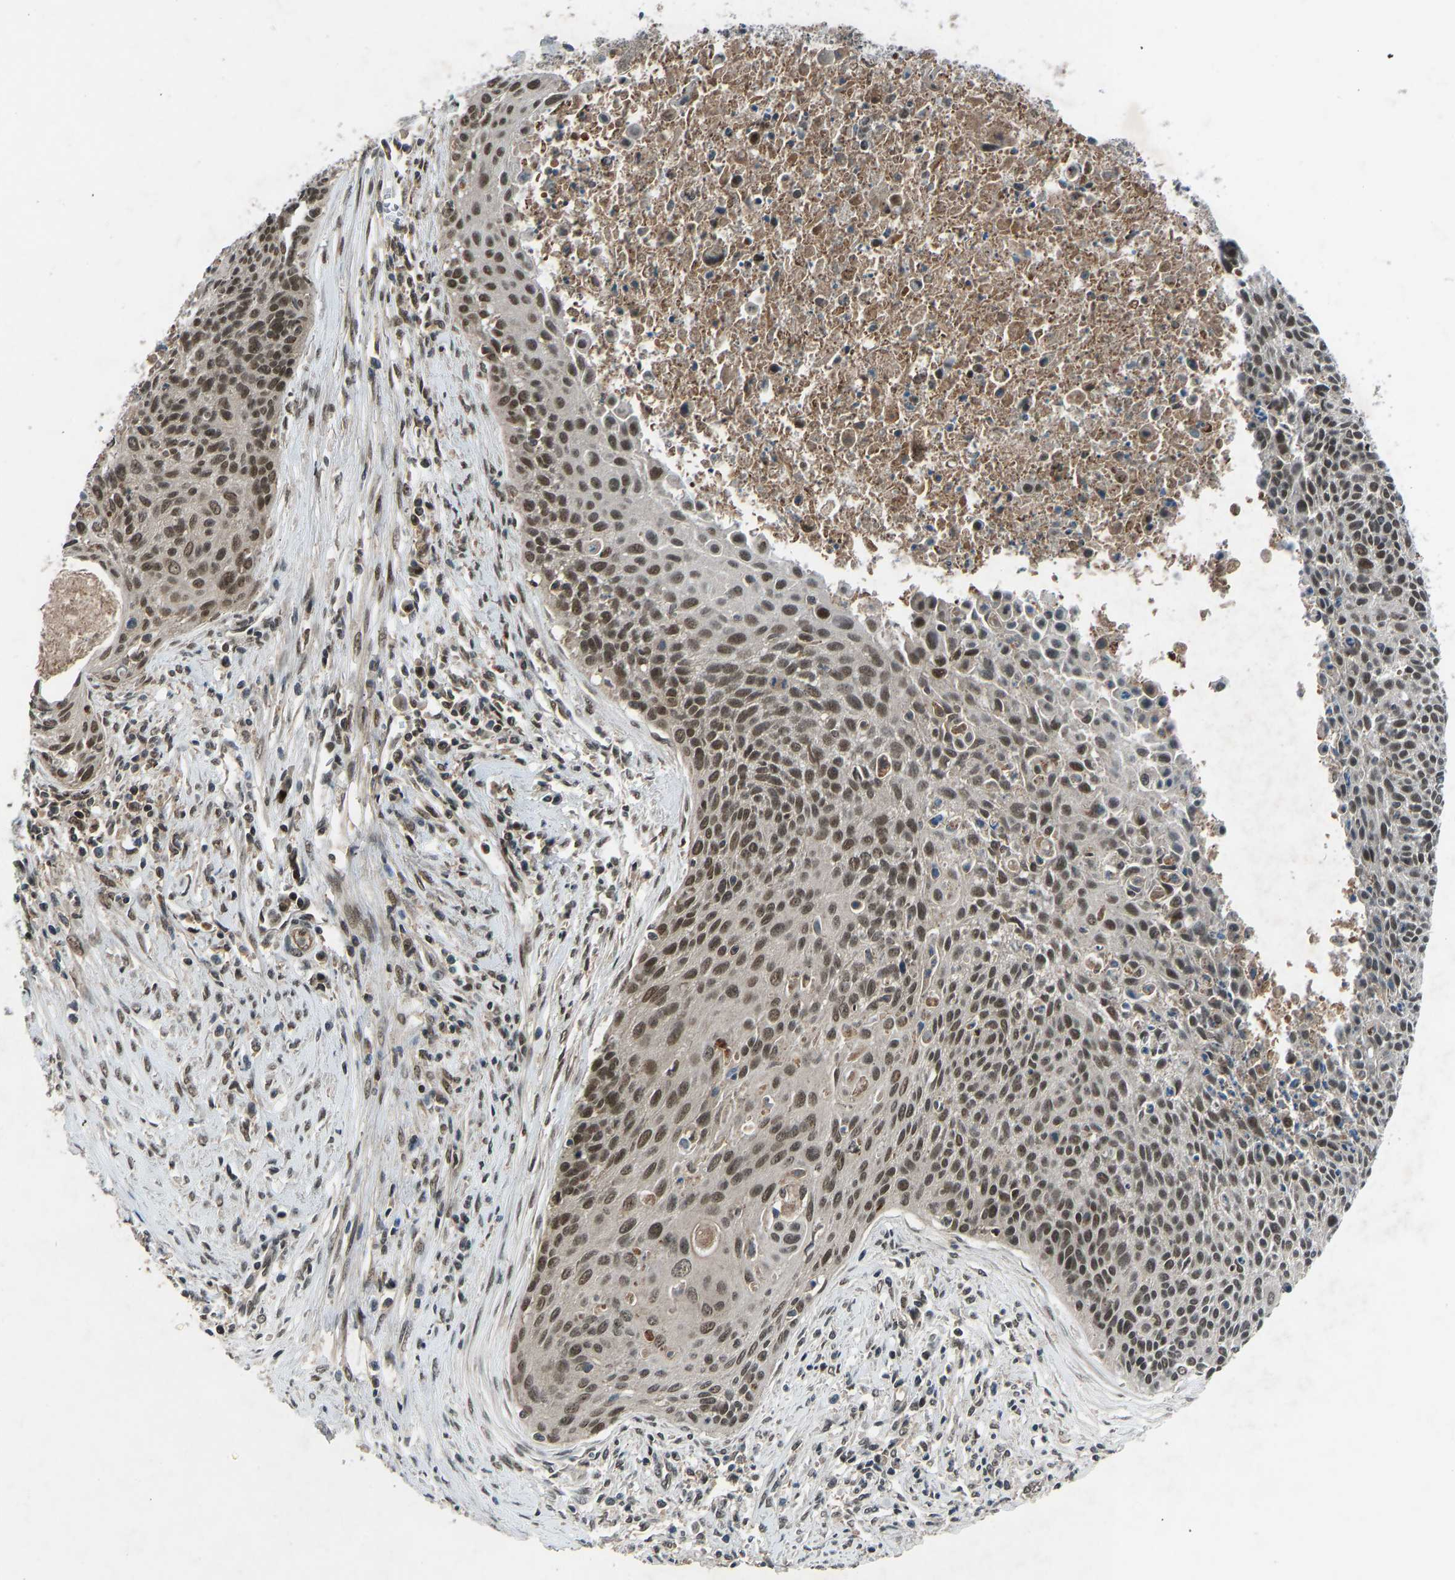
{"staining": {"intensity": "moderate", "quantity": ">75%", "location": "nuclear"}, "tissue": "cervical cancer", "cell_type": "Tumor cells", "image_type": "cancer", "snomed": [{"axis": "morphology", "description": "Squamous cell carcinoma, NOS"}, {"axis": "topography", "description": "Cervix"}], "caption": "Cervical cancer tissue reveals moderate nuclear staining in about >75% of tumor cells (DAB = brown stain, brightfield microscopy at high magnification).", "gene": "SLC43A1", "patient": {"sex": "female", "age": 55}}